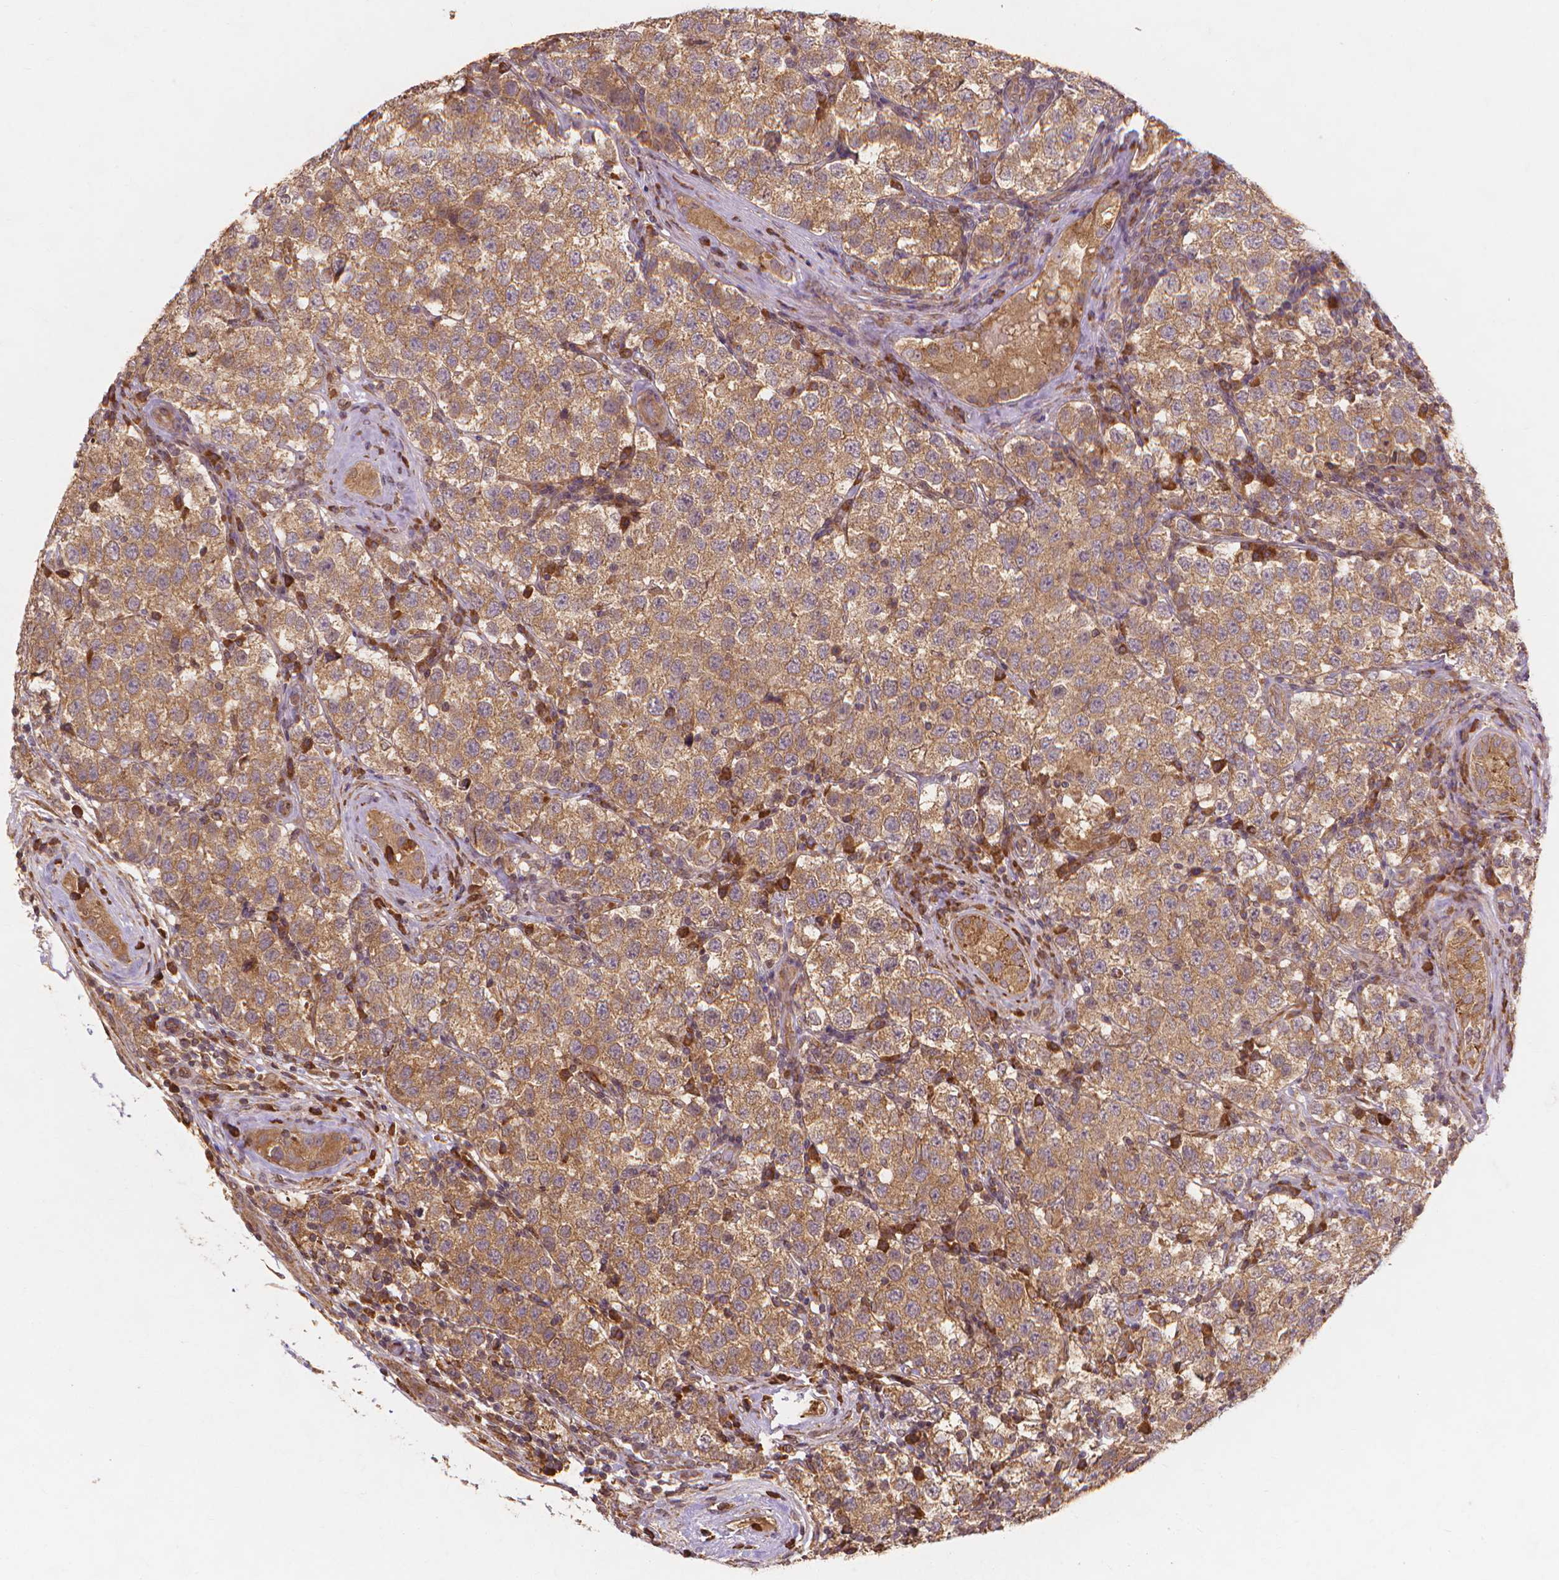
{"staining": {"intensity": "moderate", "quantity": ">75%", "location": "cytoplasmic/membranous"}, "tissue": "testis cancer", "cell_type": "Tumor cells", "image_type": "cancer", "snomed": [{"axis": "morphology", "description": "Seminoma, NOS"}, {"axis": "topography", "description": "Testis"}], "caption": "Immunohistochemical staining of testis cancer (seminoma) exhibits medium levels of moderate cytoplasmic/membranous protein positivity in approximately >75% of tumor cells. (IHC, brightfield microscopy, high magnification).", "gene": "TAB2", "patient": {"sex": "male", "age": 34}}